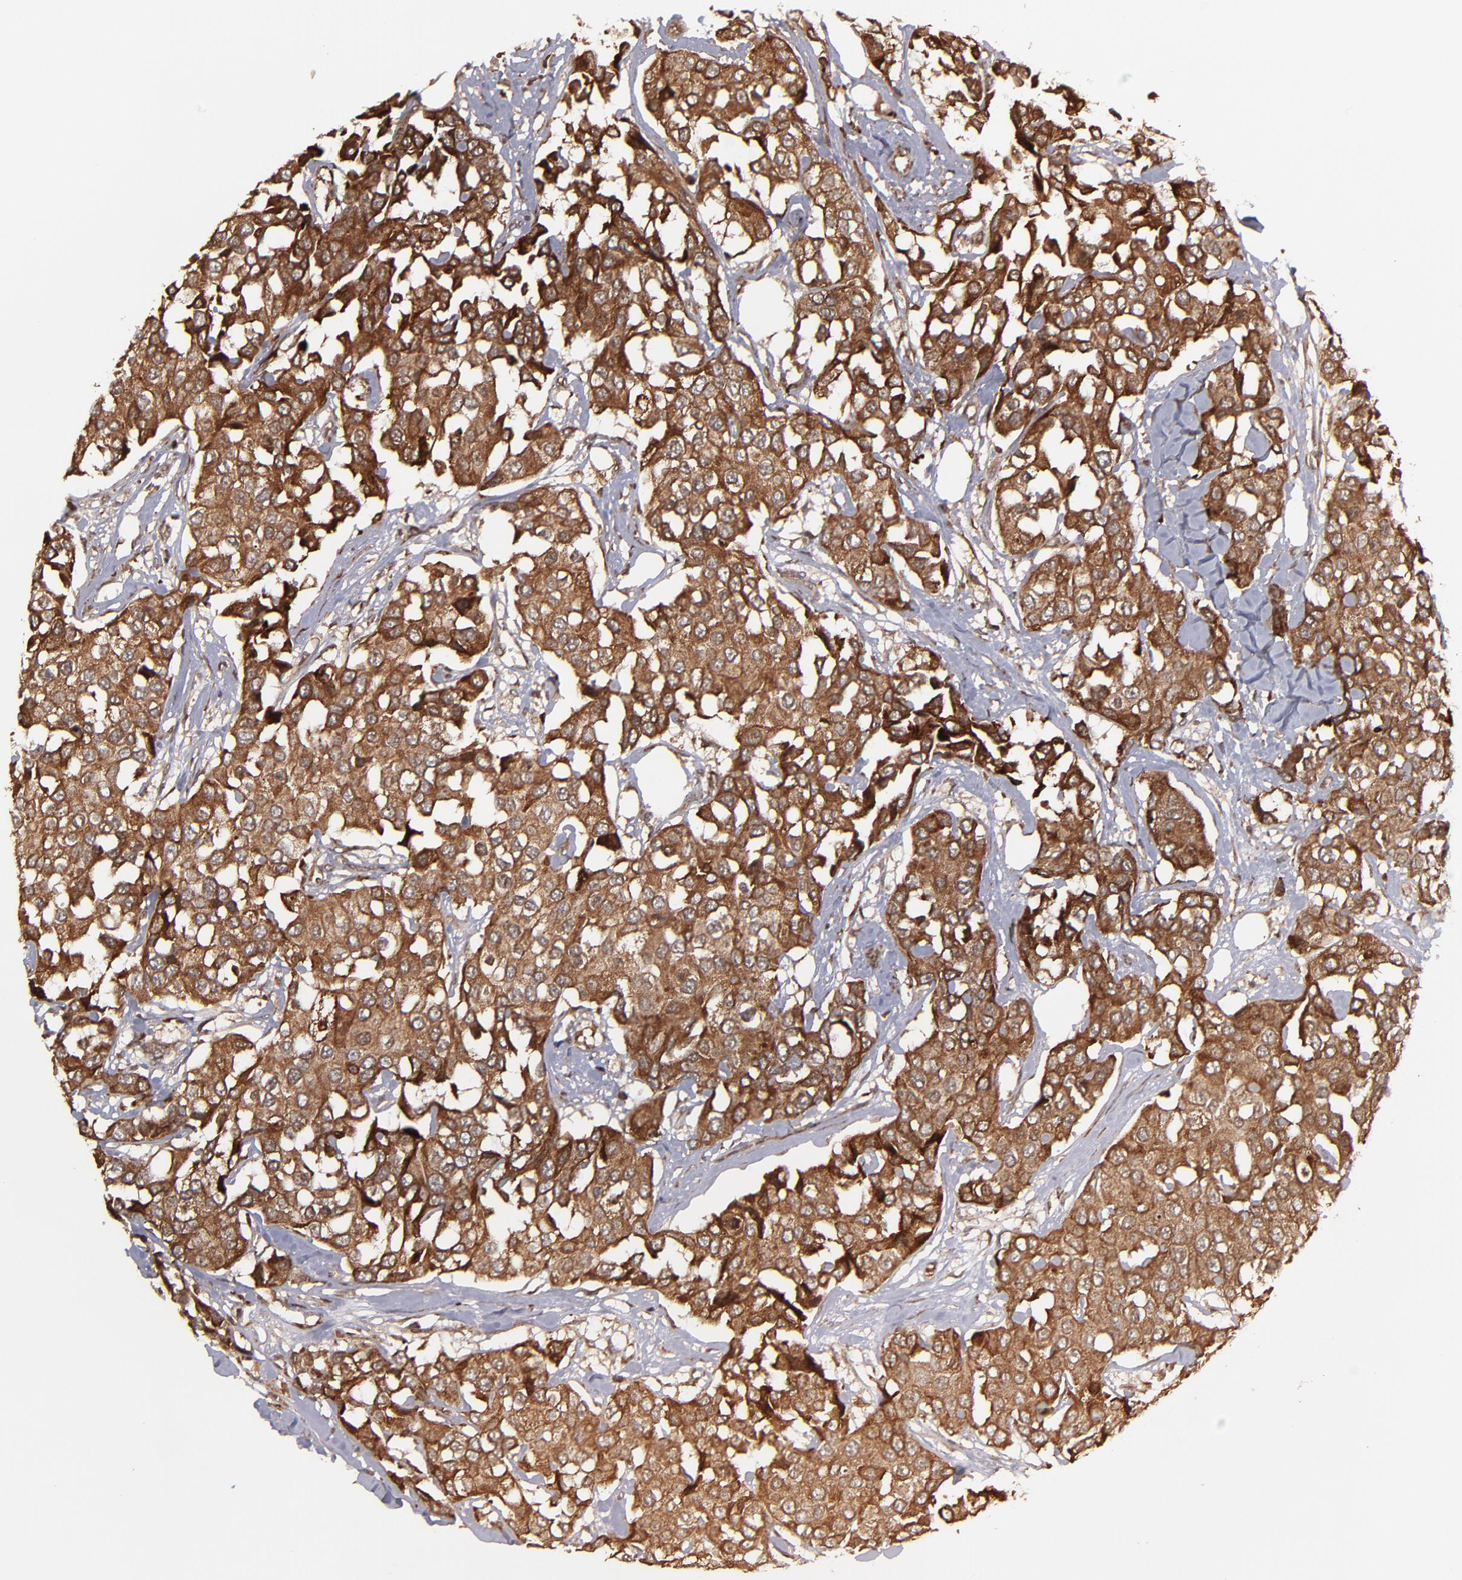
{"staining": {"intensity": "strong", "quantity": ">75%", "location": "cytoplasmic/membranous"}, "tissue": "breast cancer", "cell_type": "Tumor cells", "image_type": "cancer", "snomed": [{"axis": "morphology", "description": "Duct carcinoma"}, {"axis": "topography", "description": "Breast"}], "caption": "A high-resolution image shows immunohistochemistry staining of breast cancer, which exhibits strong cytoplasmic/membranous staining in about >75% of tumor cells.", "gene": "RGS6", "patient": {"sex": "female", "age": 80}}